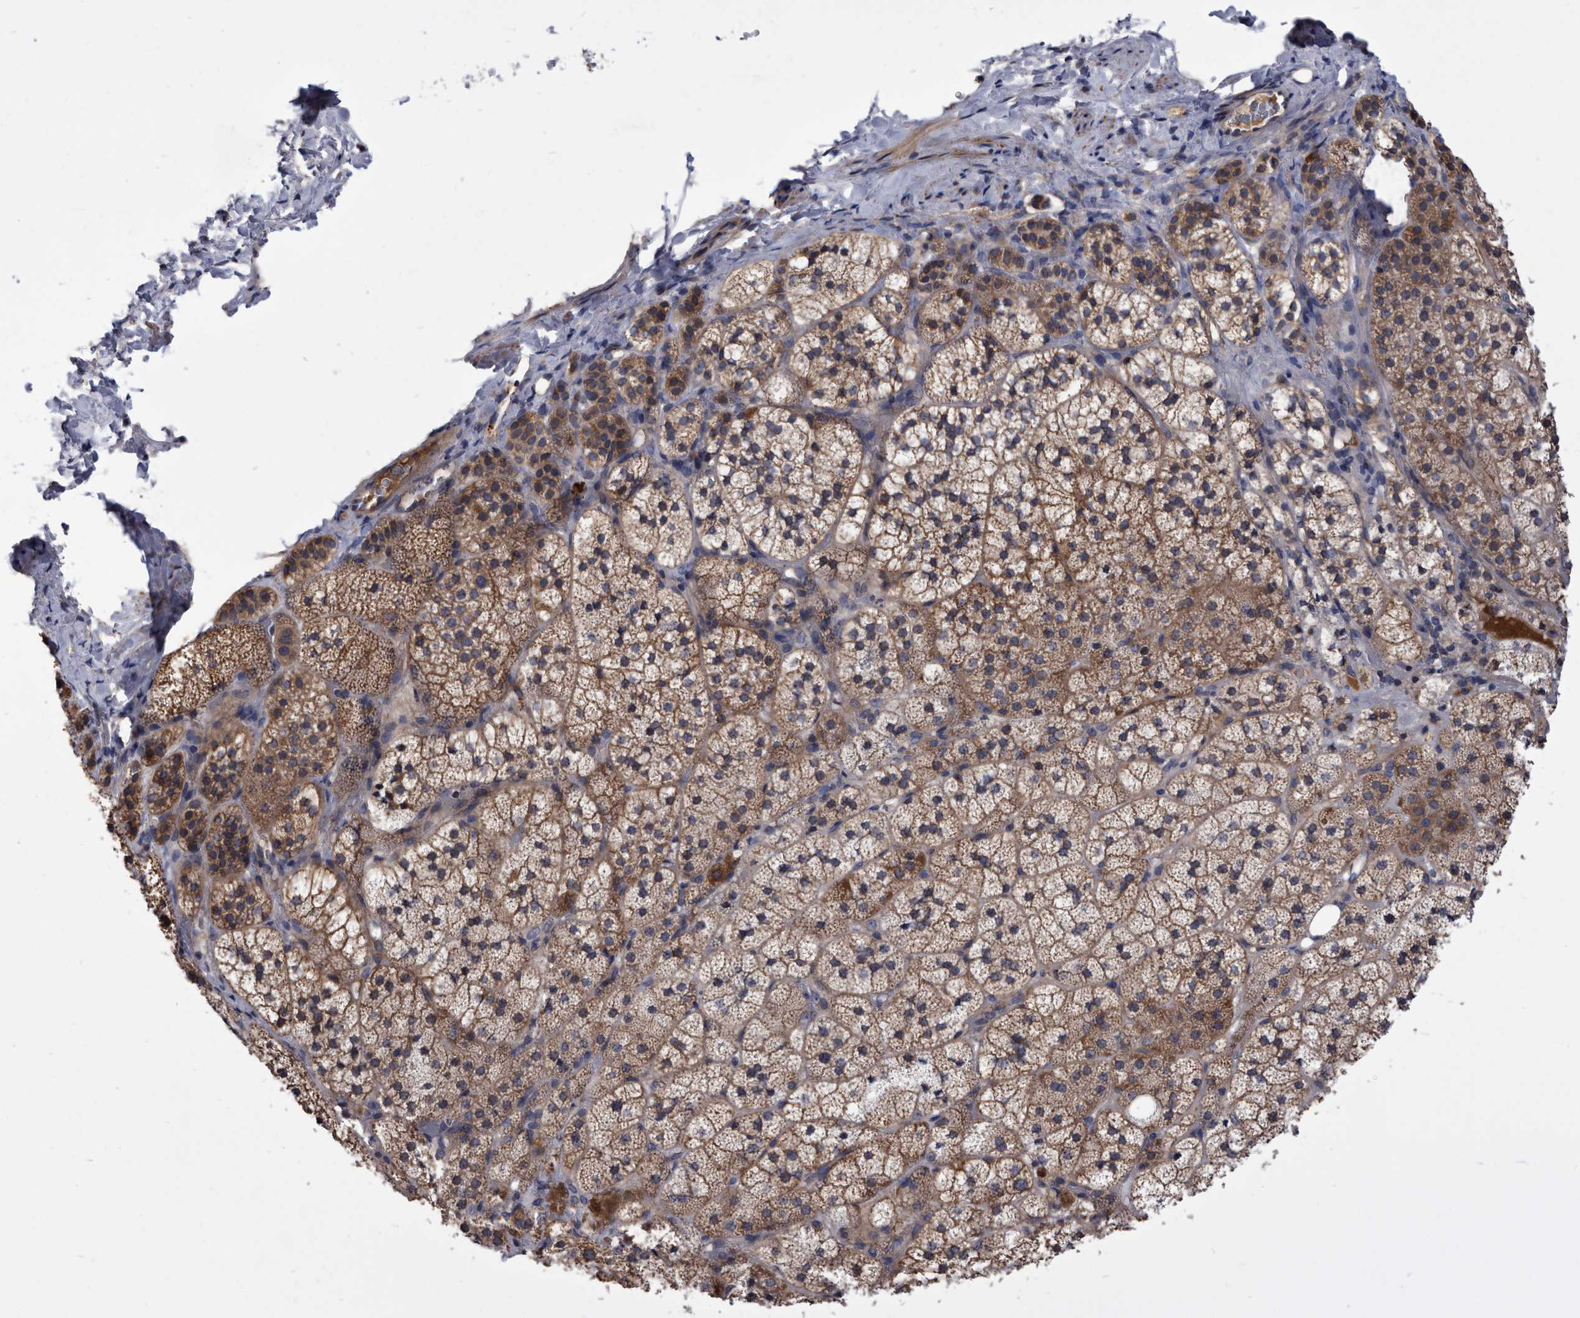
{"staining": {"intensity": "moderate", "quantity": ">75%", "location": "cytoplasmic/membranous"}, "tissue": "adrenal gland", "cell_type": "Glandular cells", "image_type": "normal", "snomed": [{"axis": "morphology", "description": "Normal tissue, NOS"}, {"axis": "topography", "description": "Adrenal gland"}], "caption": "The immunohistochemical stain highlights moderate cytoplasmic/membranous expression in glandular cells of benign adrenal gland. The staining was performed using DAB (3,3'-diaminobenzidine) to visualize the protein expression in brown, while the nuclei were stained in blue with hematoxylin (Magnification: 20x).", "gene": "DTNBP1", "patient": {"sex": "female", "age": 44}}